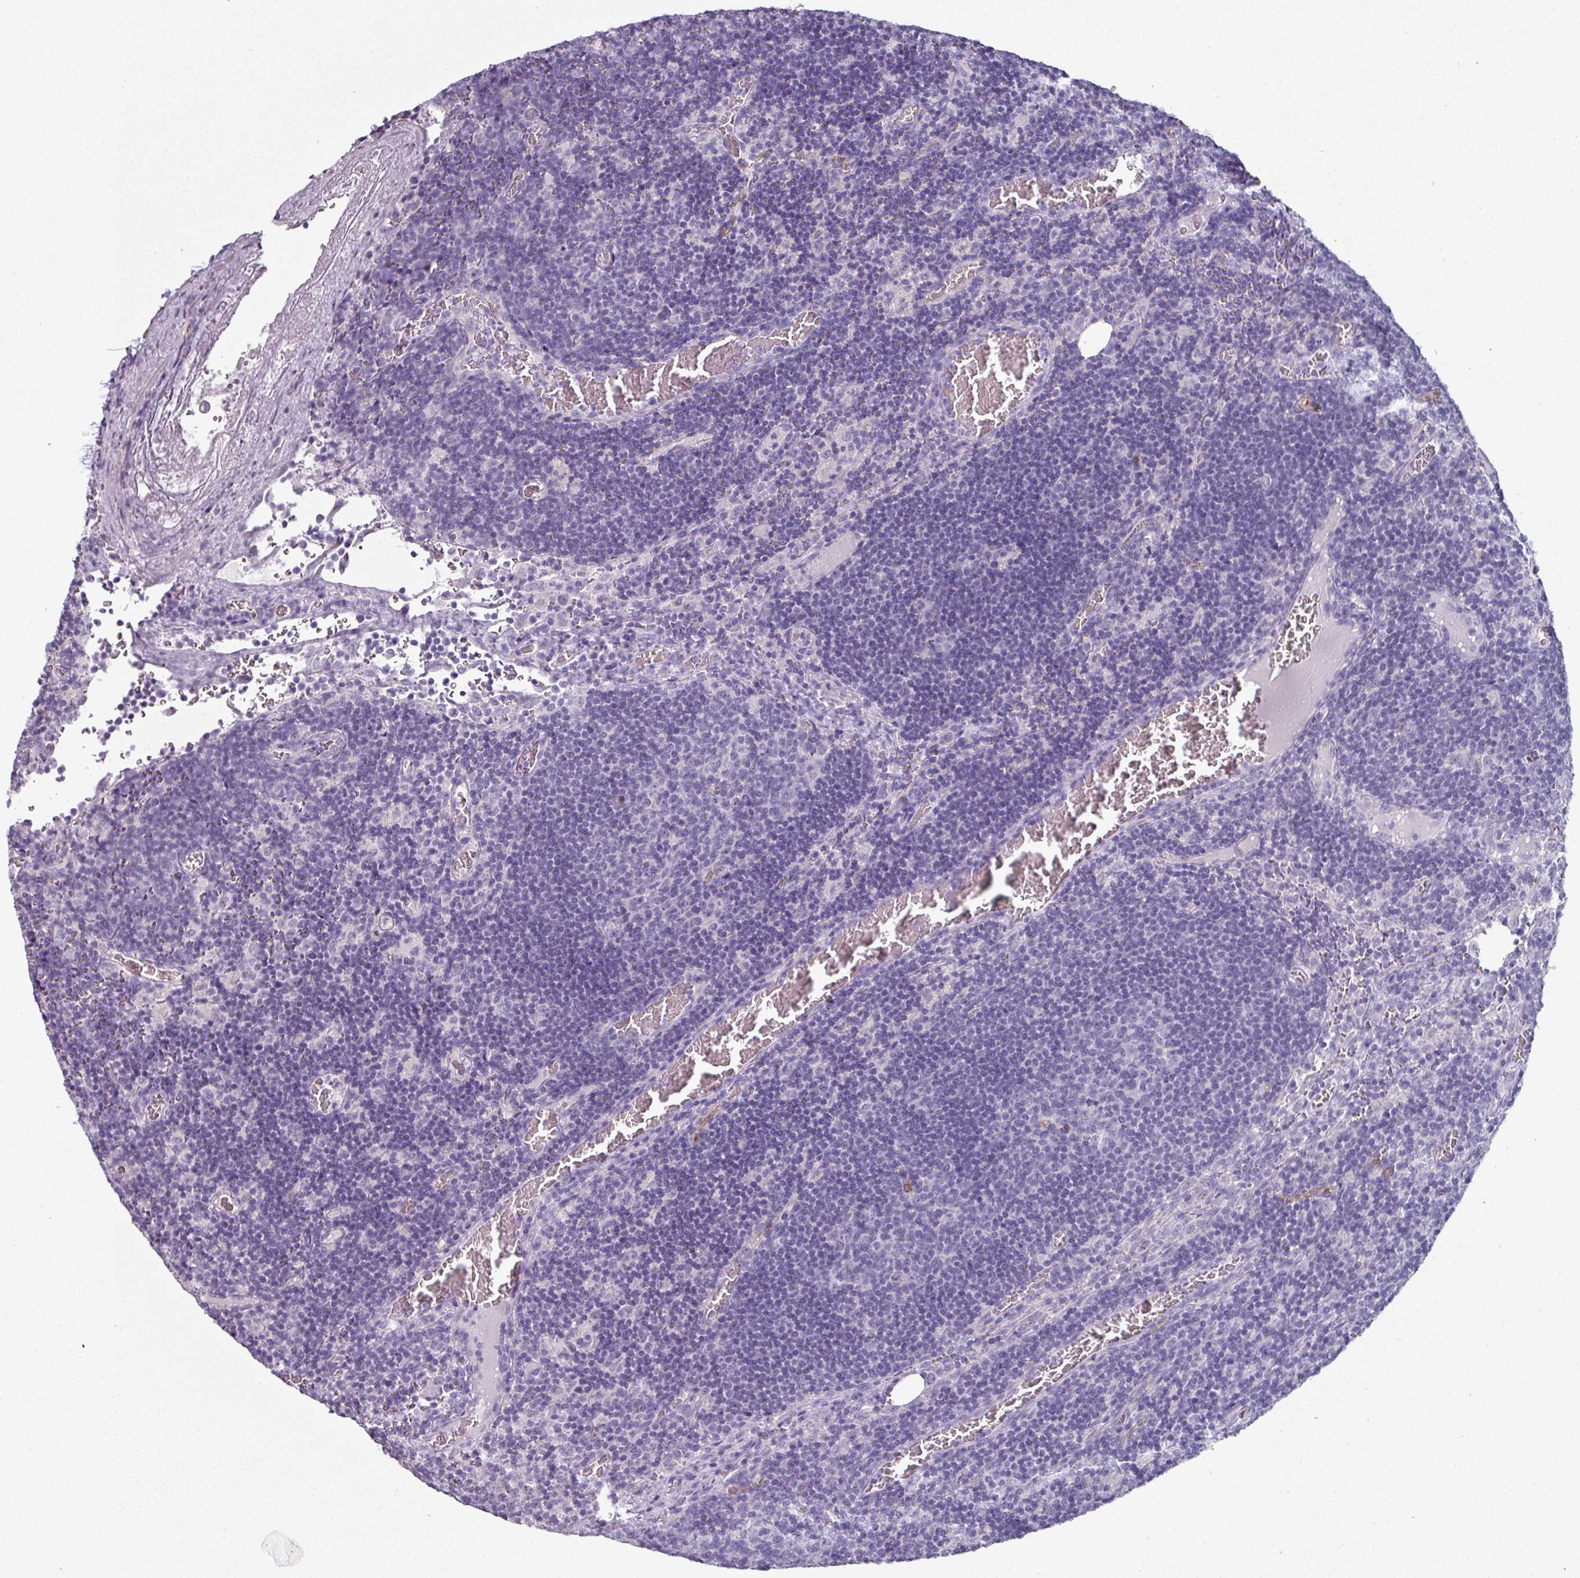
{"staining": {"intensity": "negative", "quantity": "none", "location": "none"}, "tissue": "lymph node", "cell_type": "Germinal center cells", "image_type": "normal", "snomed": [{"axis": "morphology", "description": "Normal tissue, NOS"}, {"axis": "topography", "description": "Lymph node"}], "caption": "An IHC image of unremarkable lymph node is shown. There is no staining in germinal center cells of lymph node.", "gene": "SLC17A7", "patient": {"sex": "male", "age": 50}}